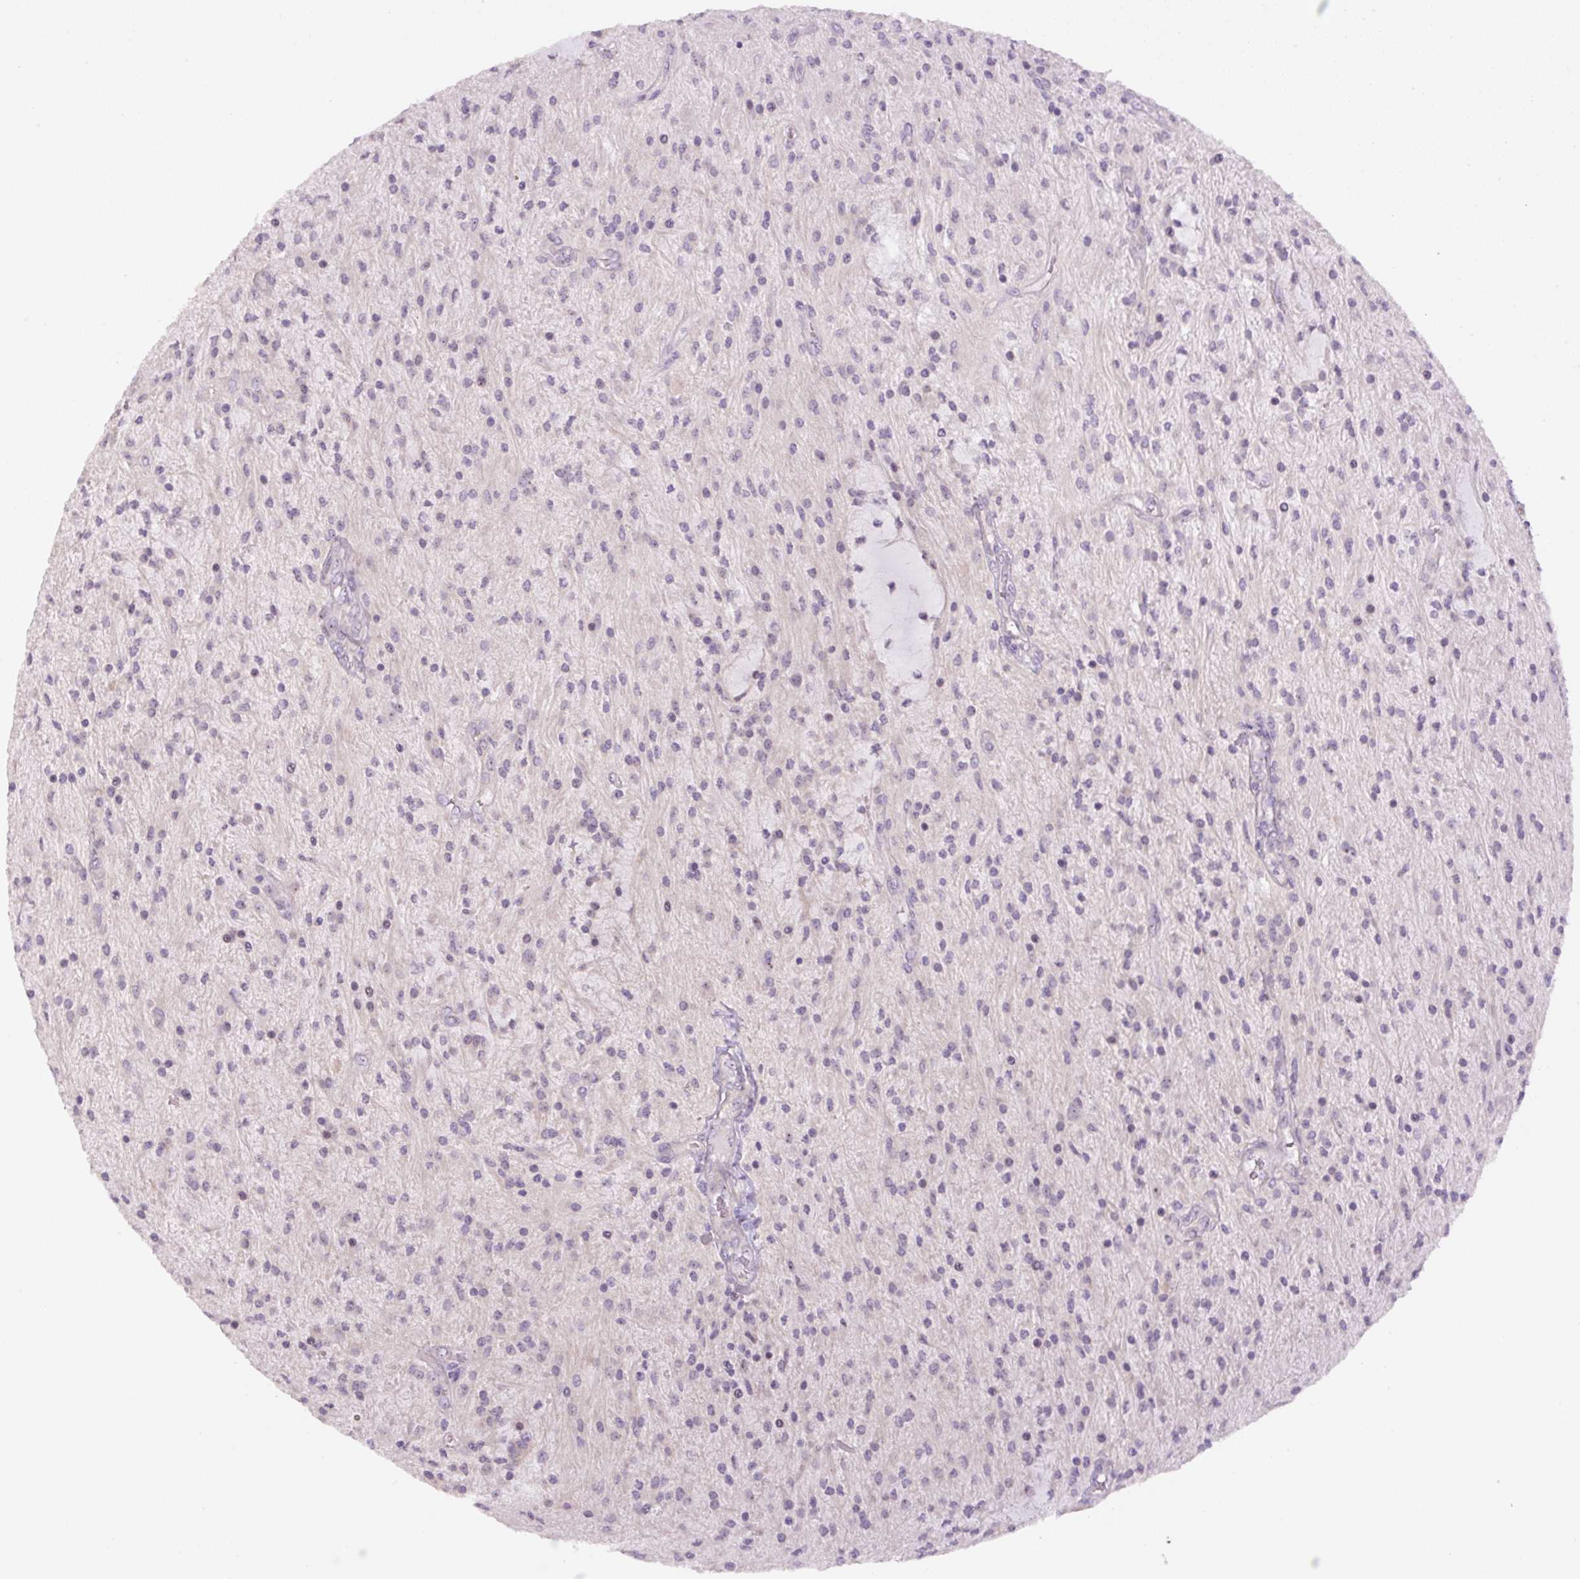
{"staining": {"intensity": "negative", "quantity": "none", "location": "none"}, "tissue": "glioma", "cell_type": "Tumor cells", "image_type": "cancer", "snomed": [{"axis": "morphology", "description": "Glioma, malignant, Low grade"}, {"axis": "topography", "description": "Cerebellum"}], "caption": "Tumor cells are negative for brown protein staining in glioma.", "gene": "TMEM151B", "patient": {"sex": "female", "age": 14}}